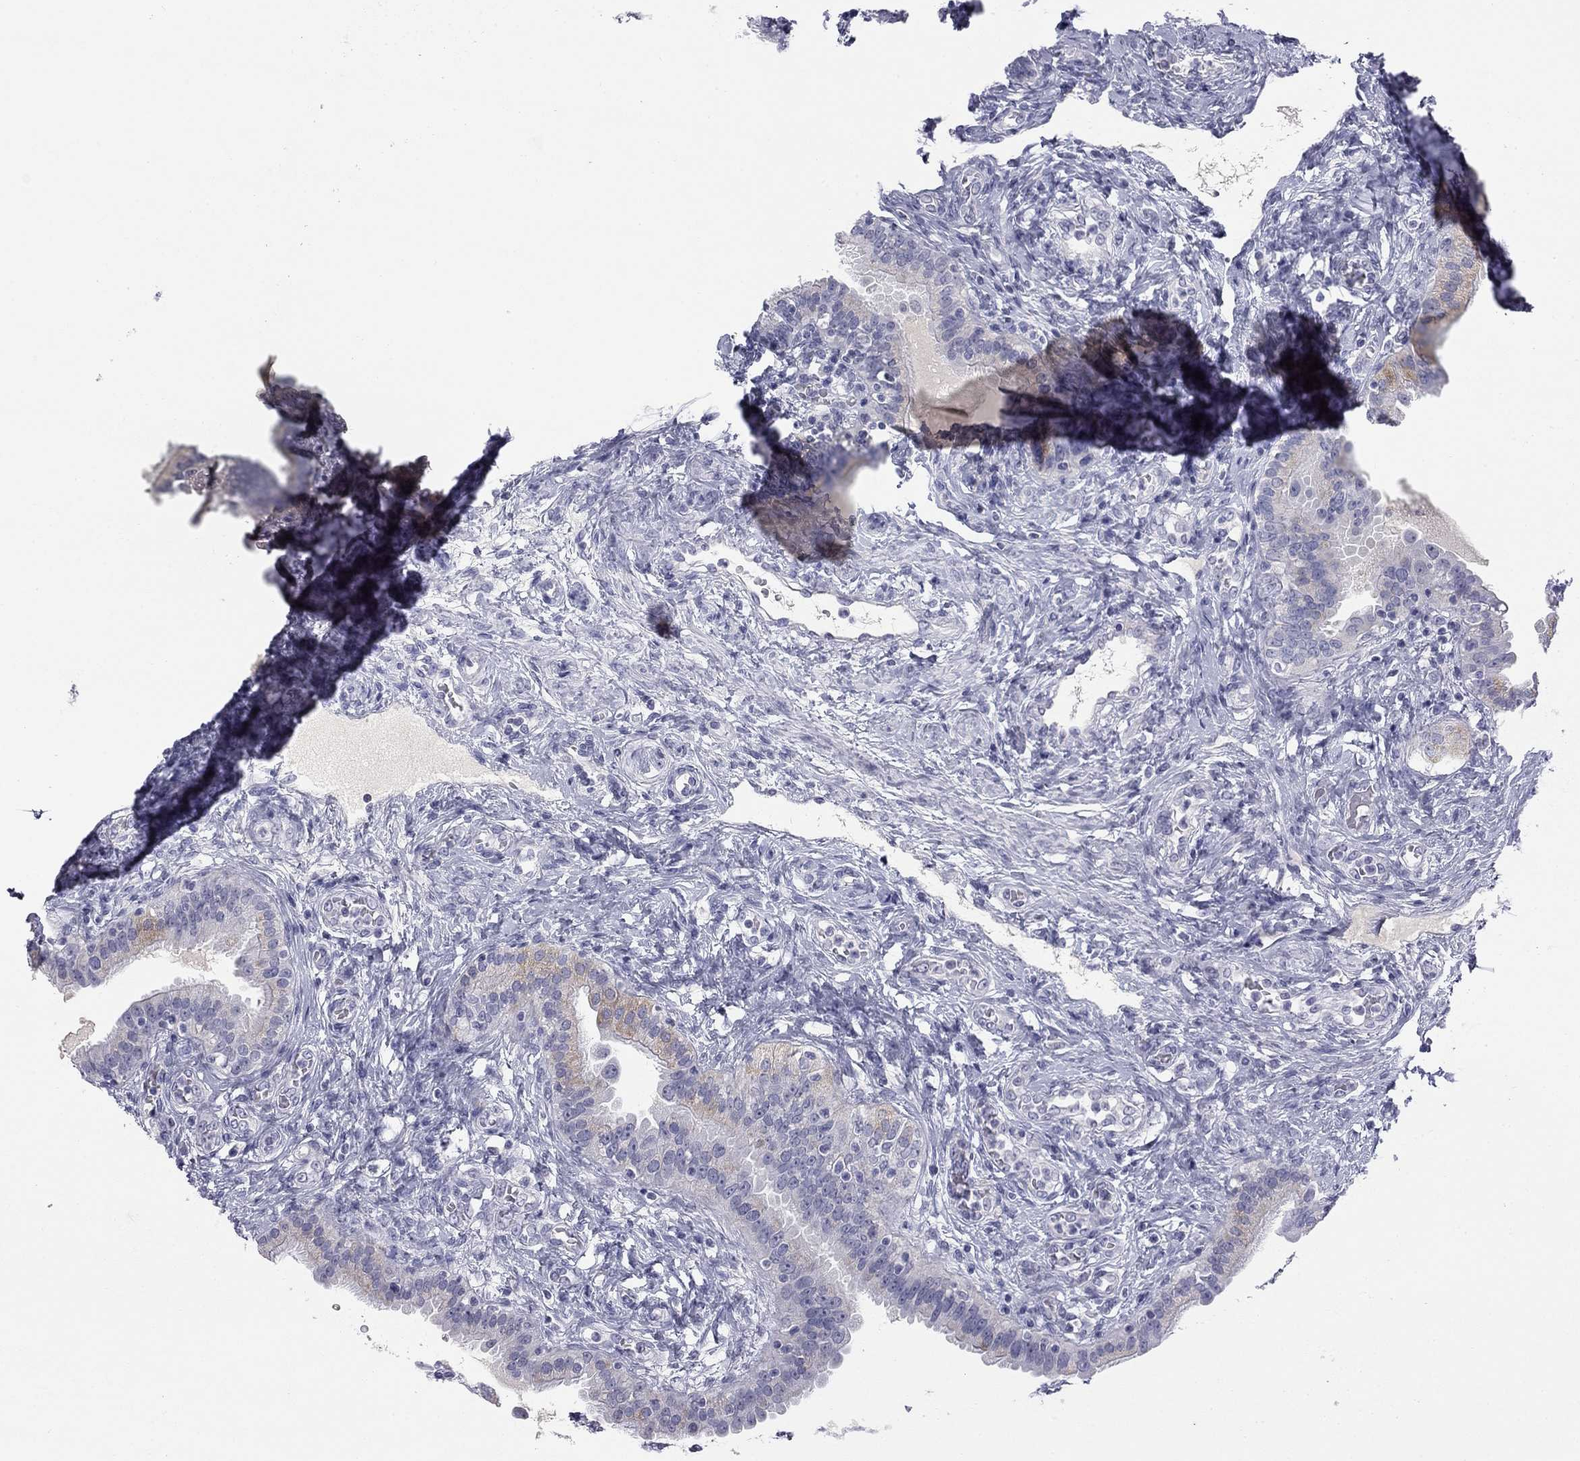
{"staining": {"intensity": "negative", "quantity": "none", "location": "none"}, "tissue": "fallopian tube", "cell_type": "Glandular cells", "image_type": "normal", "snomed": [{"axis": "morphology", "description": "Normal tissue, NOS"}, {"axis": "topography", "description": "Fallopian tube"}, {"axis": "topography", "description": "Ovary"}], "caption": "DAB immunohistochemical staining of benign human fallopian tube shows no significant expression in glandular cells. (Stains: DAB immunohistochemistry (IHC) with hematoxylin counter stain, Microscopy: brightfield microscopy at high magnification).", "gene": "TFAP2B", "patient": {"sex": "female", "age": 41}}